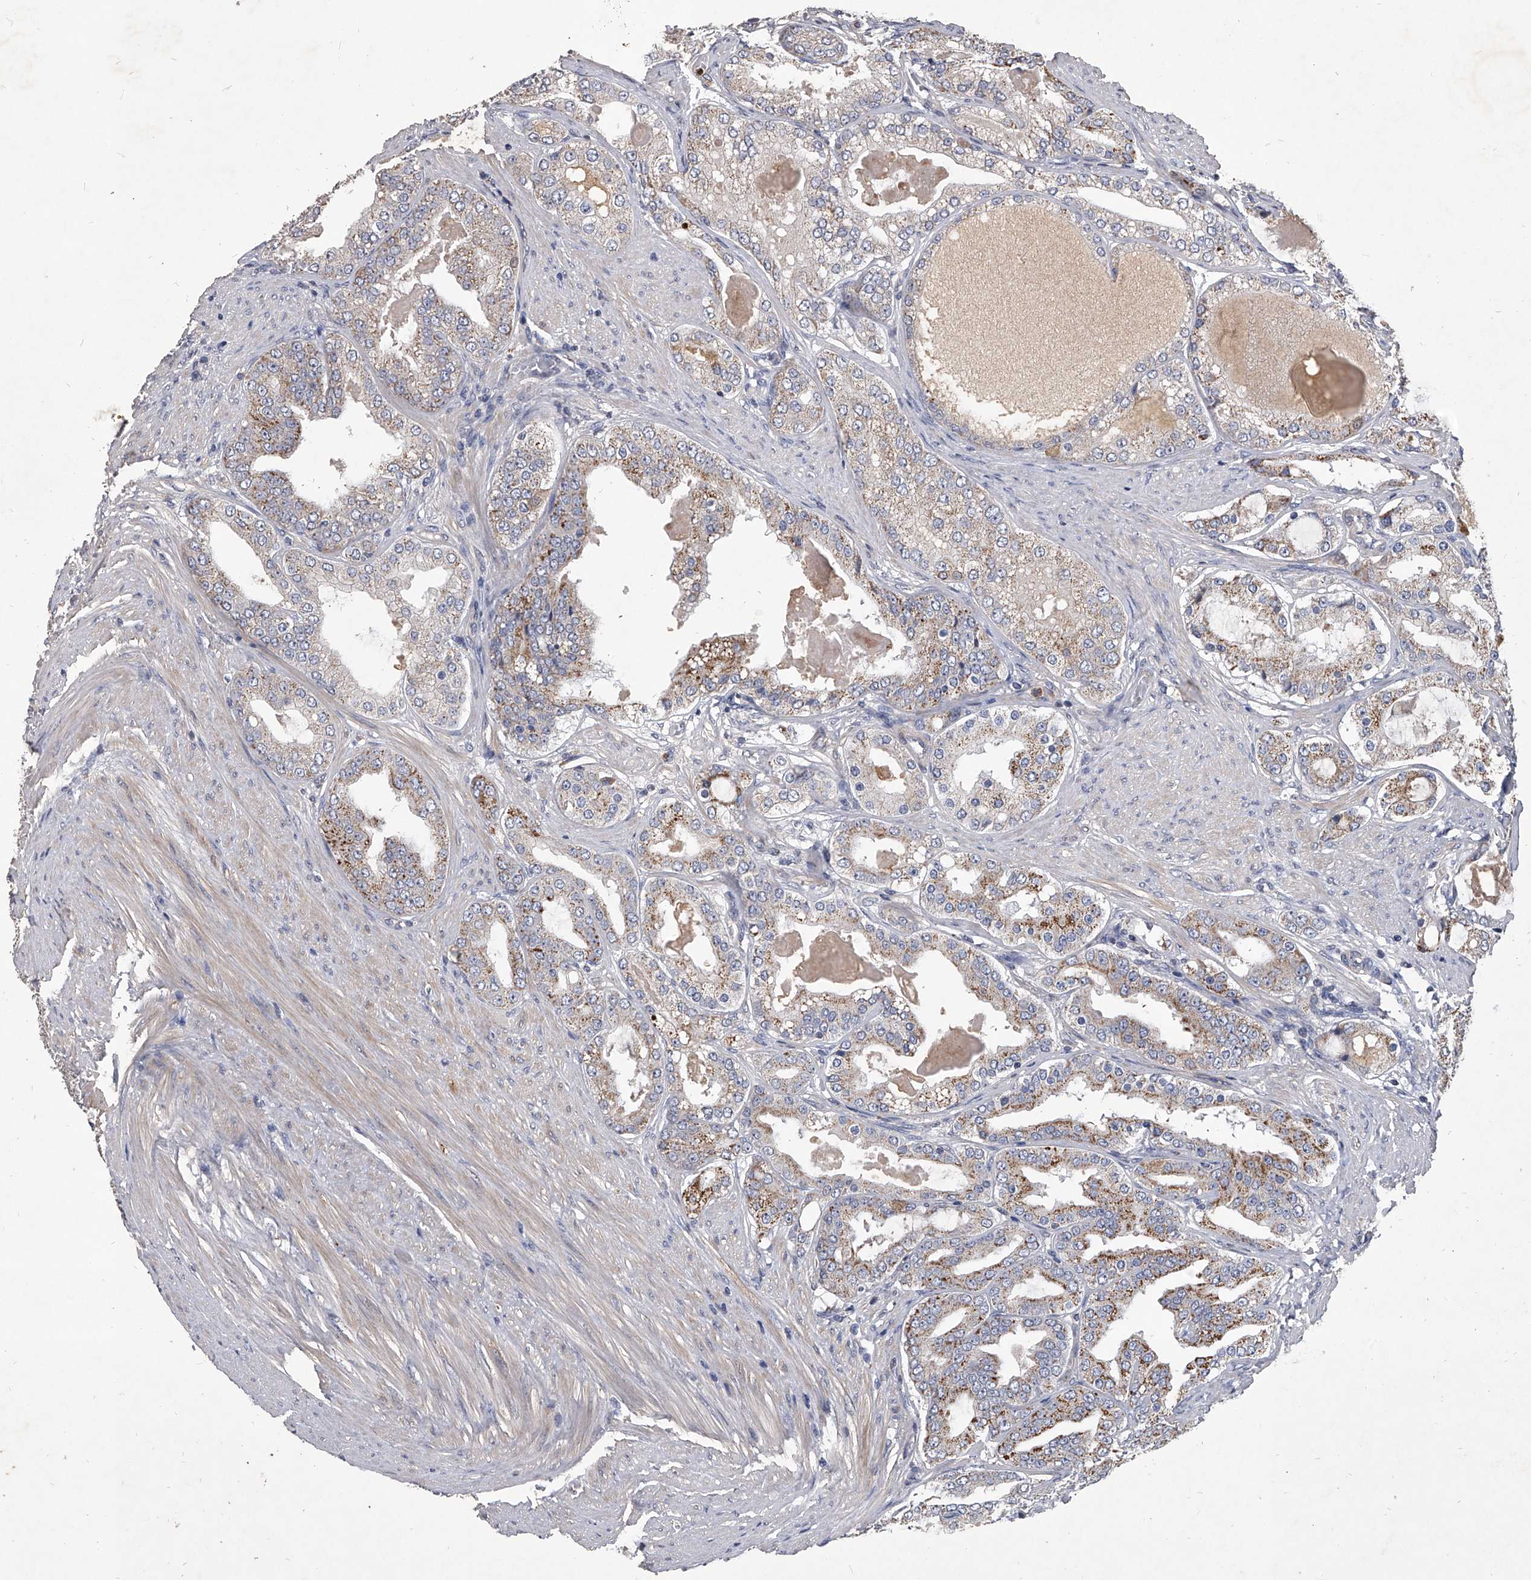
{"staining": {"intensity": "moderate", "quantity": "25%-75%", "location": "cytoplasmic/membranous"}, "tissue": "prostate cancer", "cell_type": "Tumor cells", "image_type": "cancer", "snomed": [{"axis": "morphology", "description": "Adenocarcinoma, High grade"}, {"axis": "topography", "description": "Prostate"}], "caption": "Immunohistochemistry of human prostate cancer displays medium levels of moderate cytoplasmic/membranous positivity in about 25%-75% of tumor cells.", "gene": "NRP1", "patient": {"sex": "male", "age": 60}}